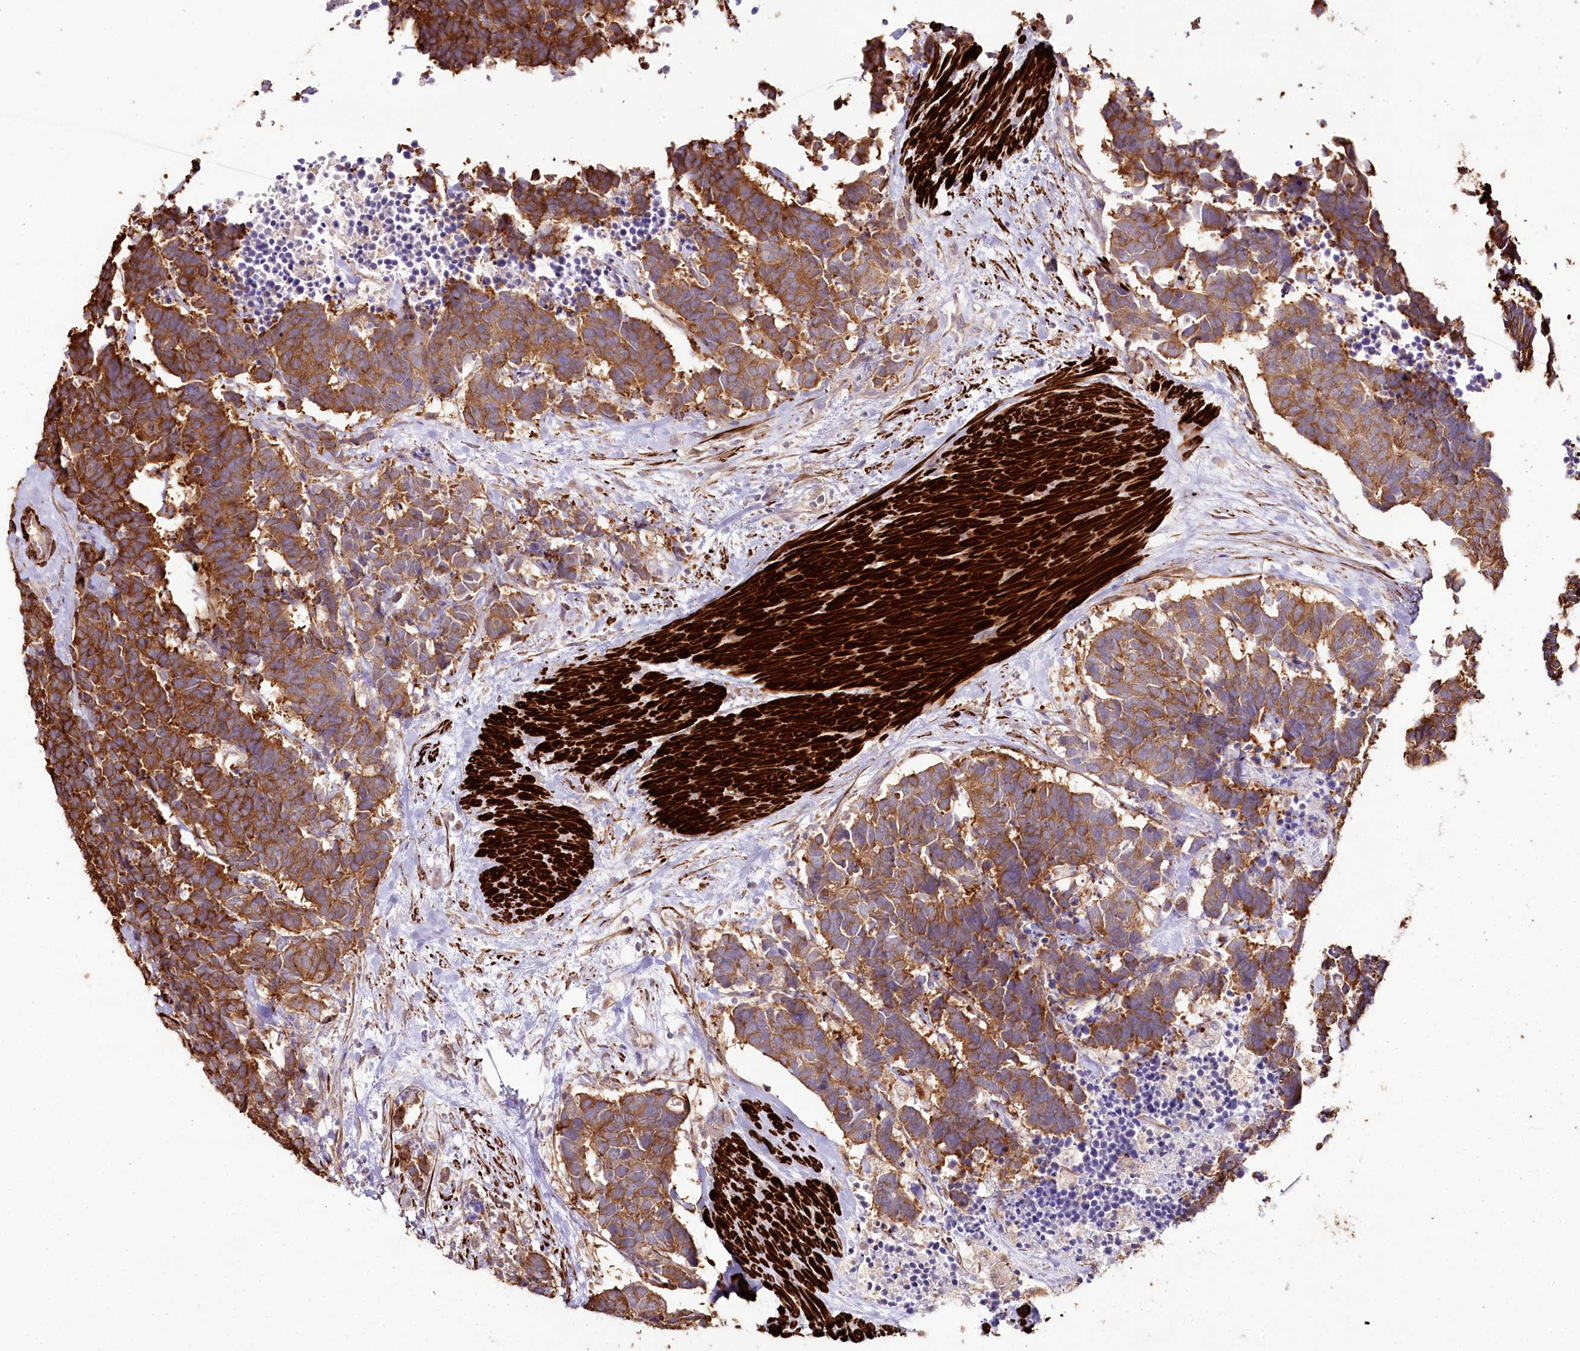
{"staining": {"intensity": "moderate", "quantity": ">75%", "location": "cytoplasmic/membranous"}, "tissue": "carcinoid", "cell_type": "Tumor cells", "image_type": "cancer", "snomed": [{"axis": "morphology", "description": "Carcinoma, NOS"}, {"axis": "morphology", "description": "Carcinoid, malignant, NOS"}, {"axis": "topography", "description": "Urinary bladder"}], "caption": "Carcinoid (malignant) stained for a protein displays moderate cytoplasmic/membranous positivity in tumor cells.", "gene": "SUMF1", "patient": {"sex": "male", "age": 57}}